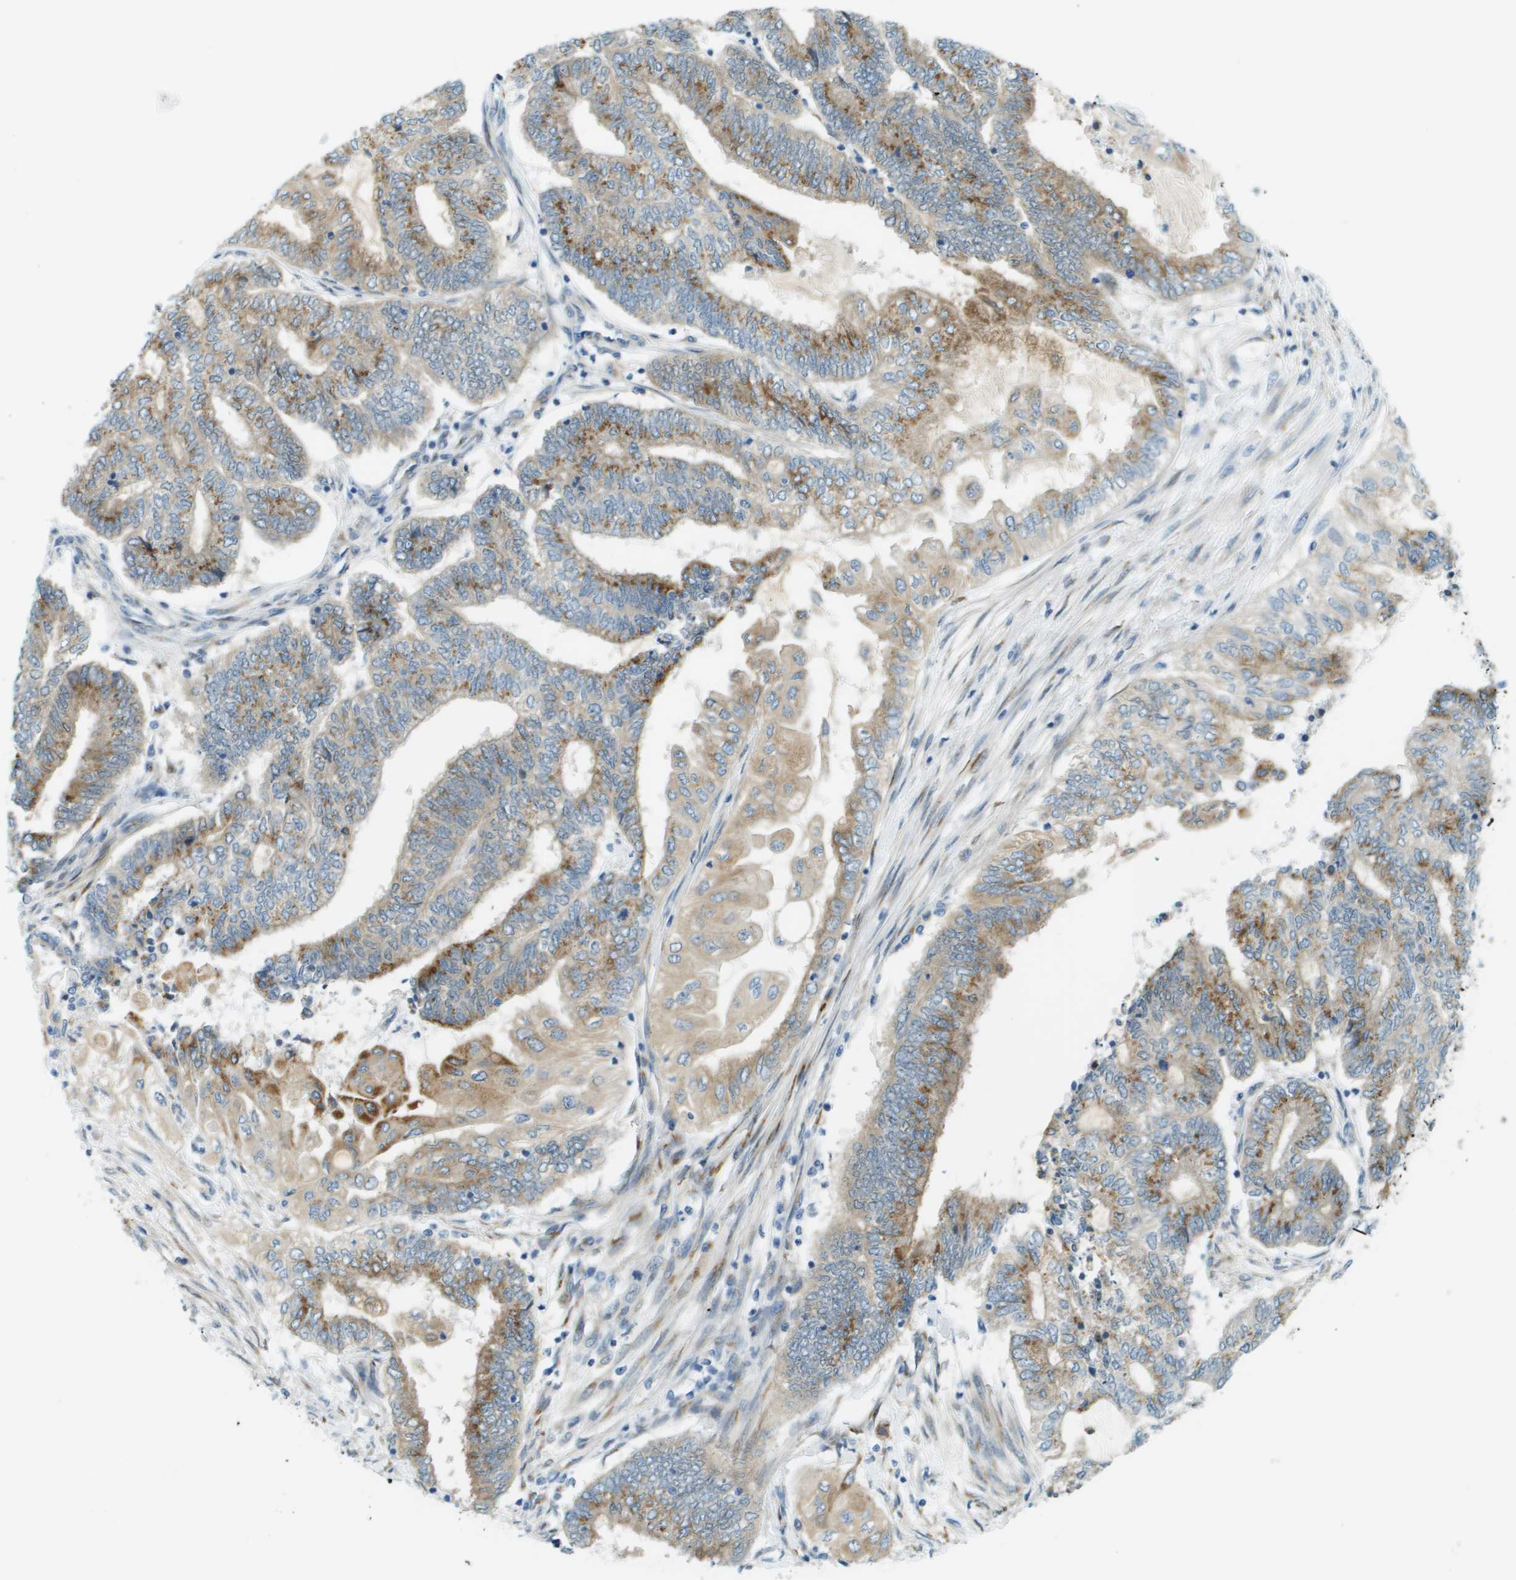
{"staining": {"intensity": "moderate", "quantity": ">75%", "location": "cytoplasmic/membranous"}, "tissue": "endometrial cancer", "cell_type": "Tumor cells", "image_type": "cancer", "snomed": [{"axis": "morphology", "description": "Adenocarcinoma, NOS"}, {"axis": "topography", "description": "Uterus"}, {"axis": "topography", "description": "Endometrium"}], "caption": "Endometrial cancer was stained to show a protein in brown. There is medium levels of moderate cytoplasmic/membranous staining in approximately >75% of tumor cells. (Stains: DAB in brown, nuclei in blue, Microscopy: brightfield microscopy at high magnification).", "gene": "ACBD3", "patient": {"sex": "female", "age": 70}}